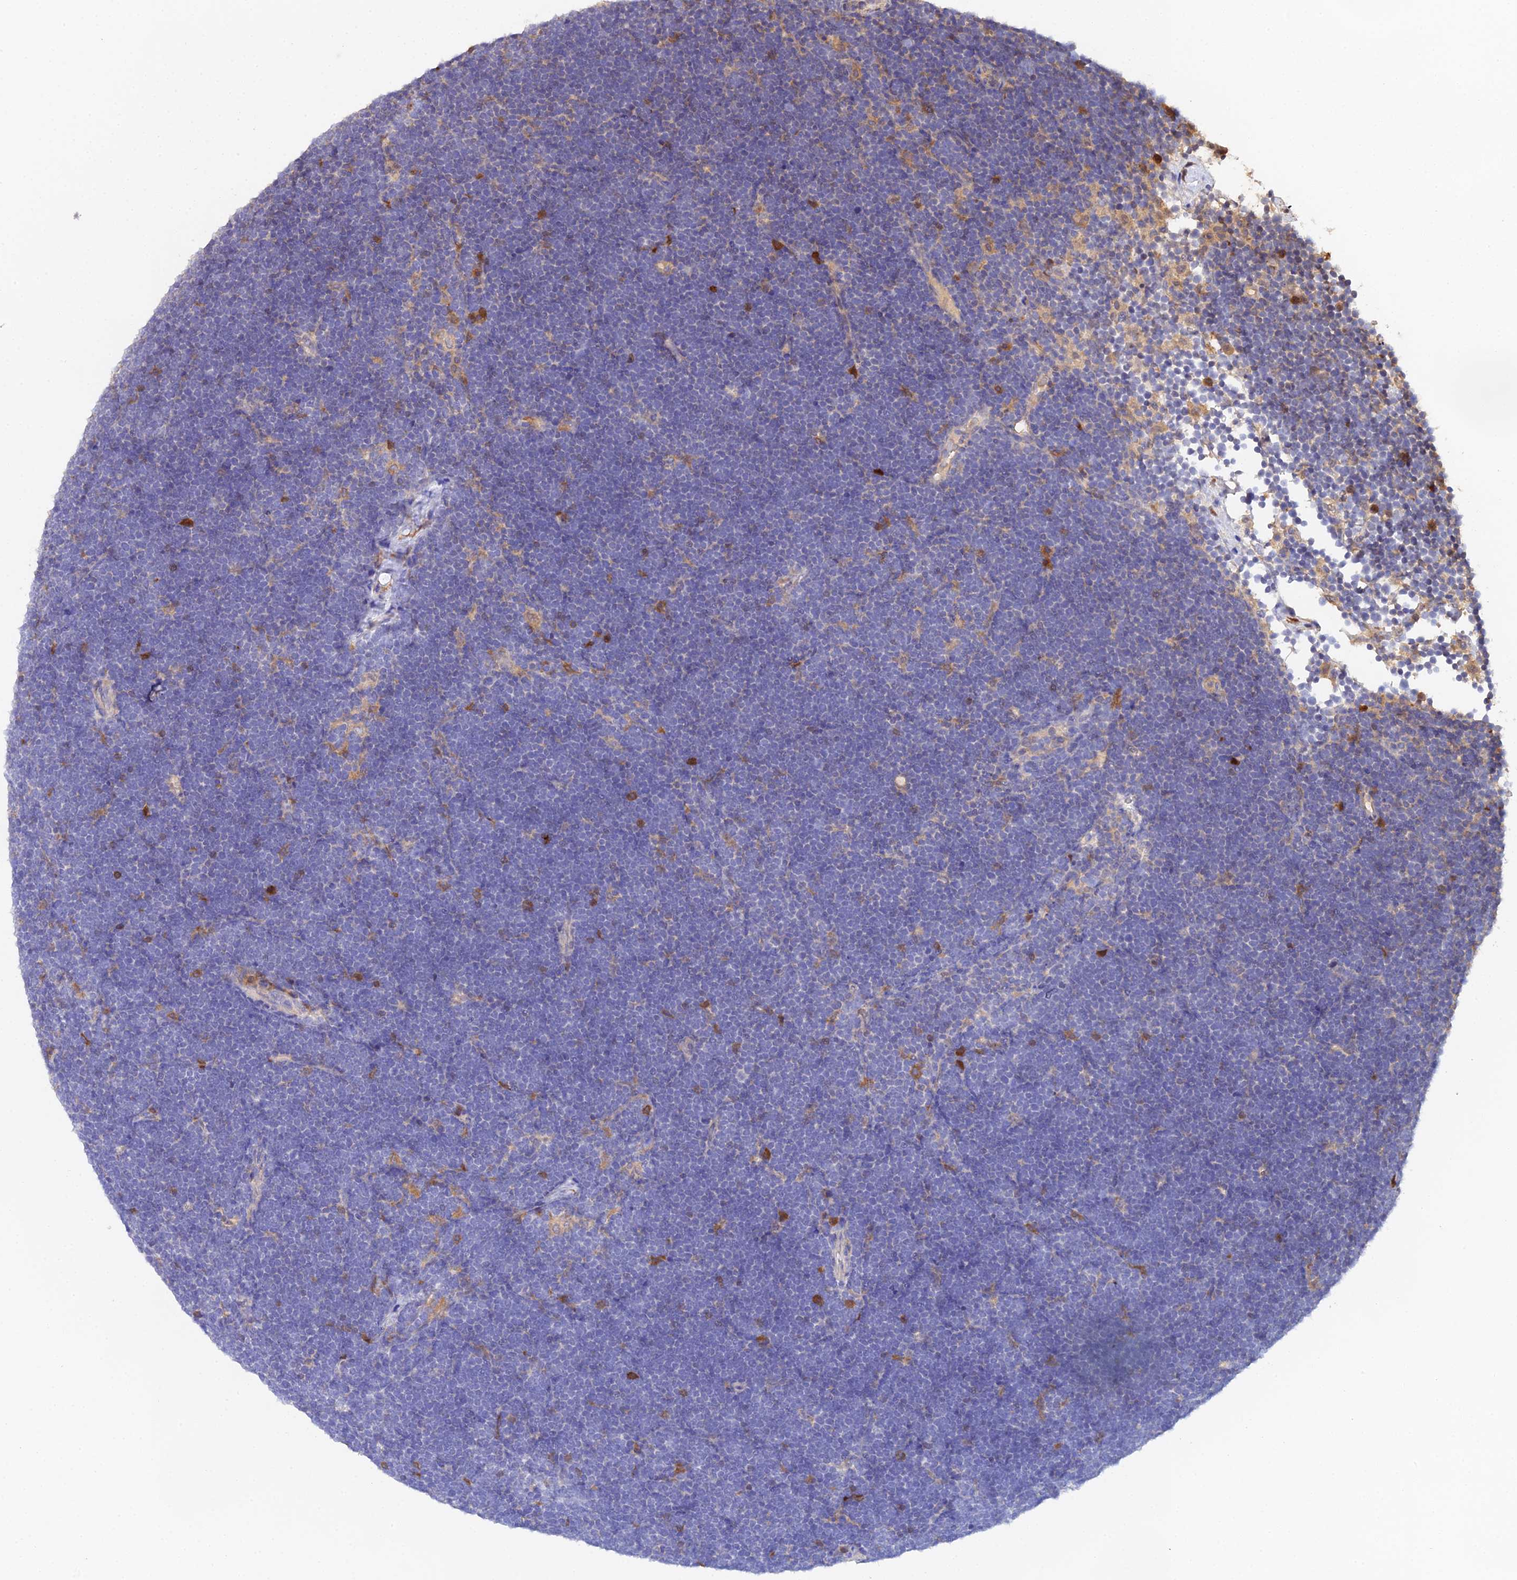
{"staining": {"intensity": "negative", "quantity": "none", "location": "none"}, "tissue": "lymphoma", "cell_type": "Tumor cells", "image_type": "cancer", "snomed": [{"axis": "morphology", "description": "Malignant lymphoma, non-Hodgkin's type, High grade"}, {"axis": "topography", "description": "Lymph node"}], "caption": "This is an immunohistochemistry photomicrograph of lymphoma. There is no expression in tumor cells.", "gene": "FBP1", "patient": {"sex": "male", "age": 13}}